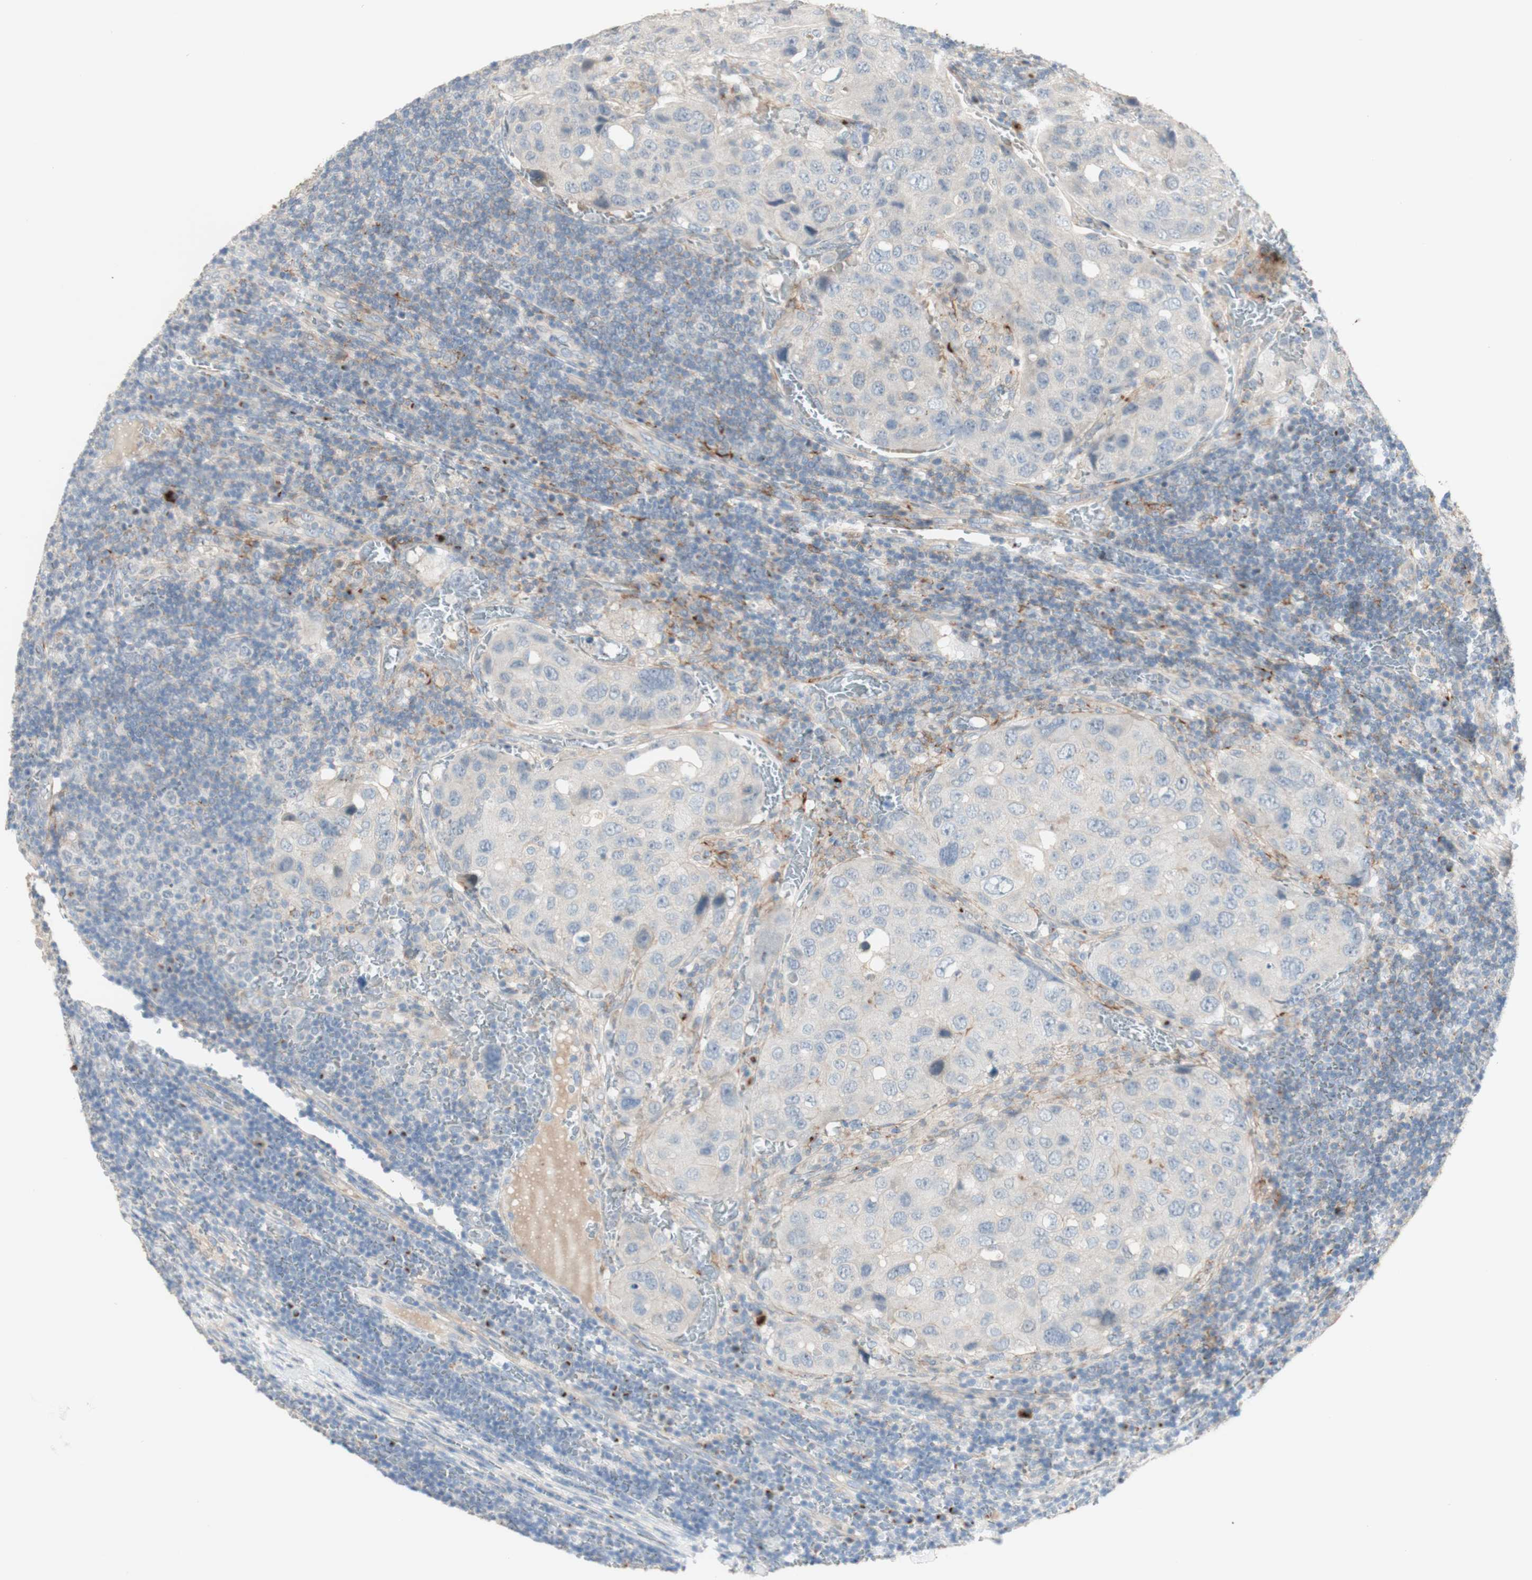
{"staining": {"intensity": "negative", "quantity": "none", "location": "none"}, "tissue": "urothelial cancer", "cell_type": "Tumor cells", "image_type": "cancer", "snomed": [{"axis": "morphology", "description": "Urothelial carcinoma, High grade"}, {"axis": "topography", "description": "Lymph node"}, {"axis": "topography", "description": "Urinary bladder"}], "caption": "Tumor cells are negative for protein expression in human high-grade urothelial carcinoma.", "gene": "MANEA", "patient": {"sex": "male", "age": 51}}